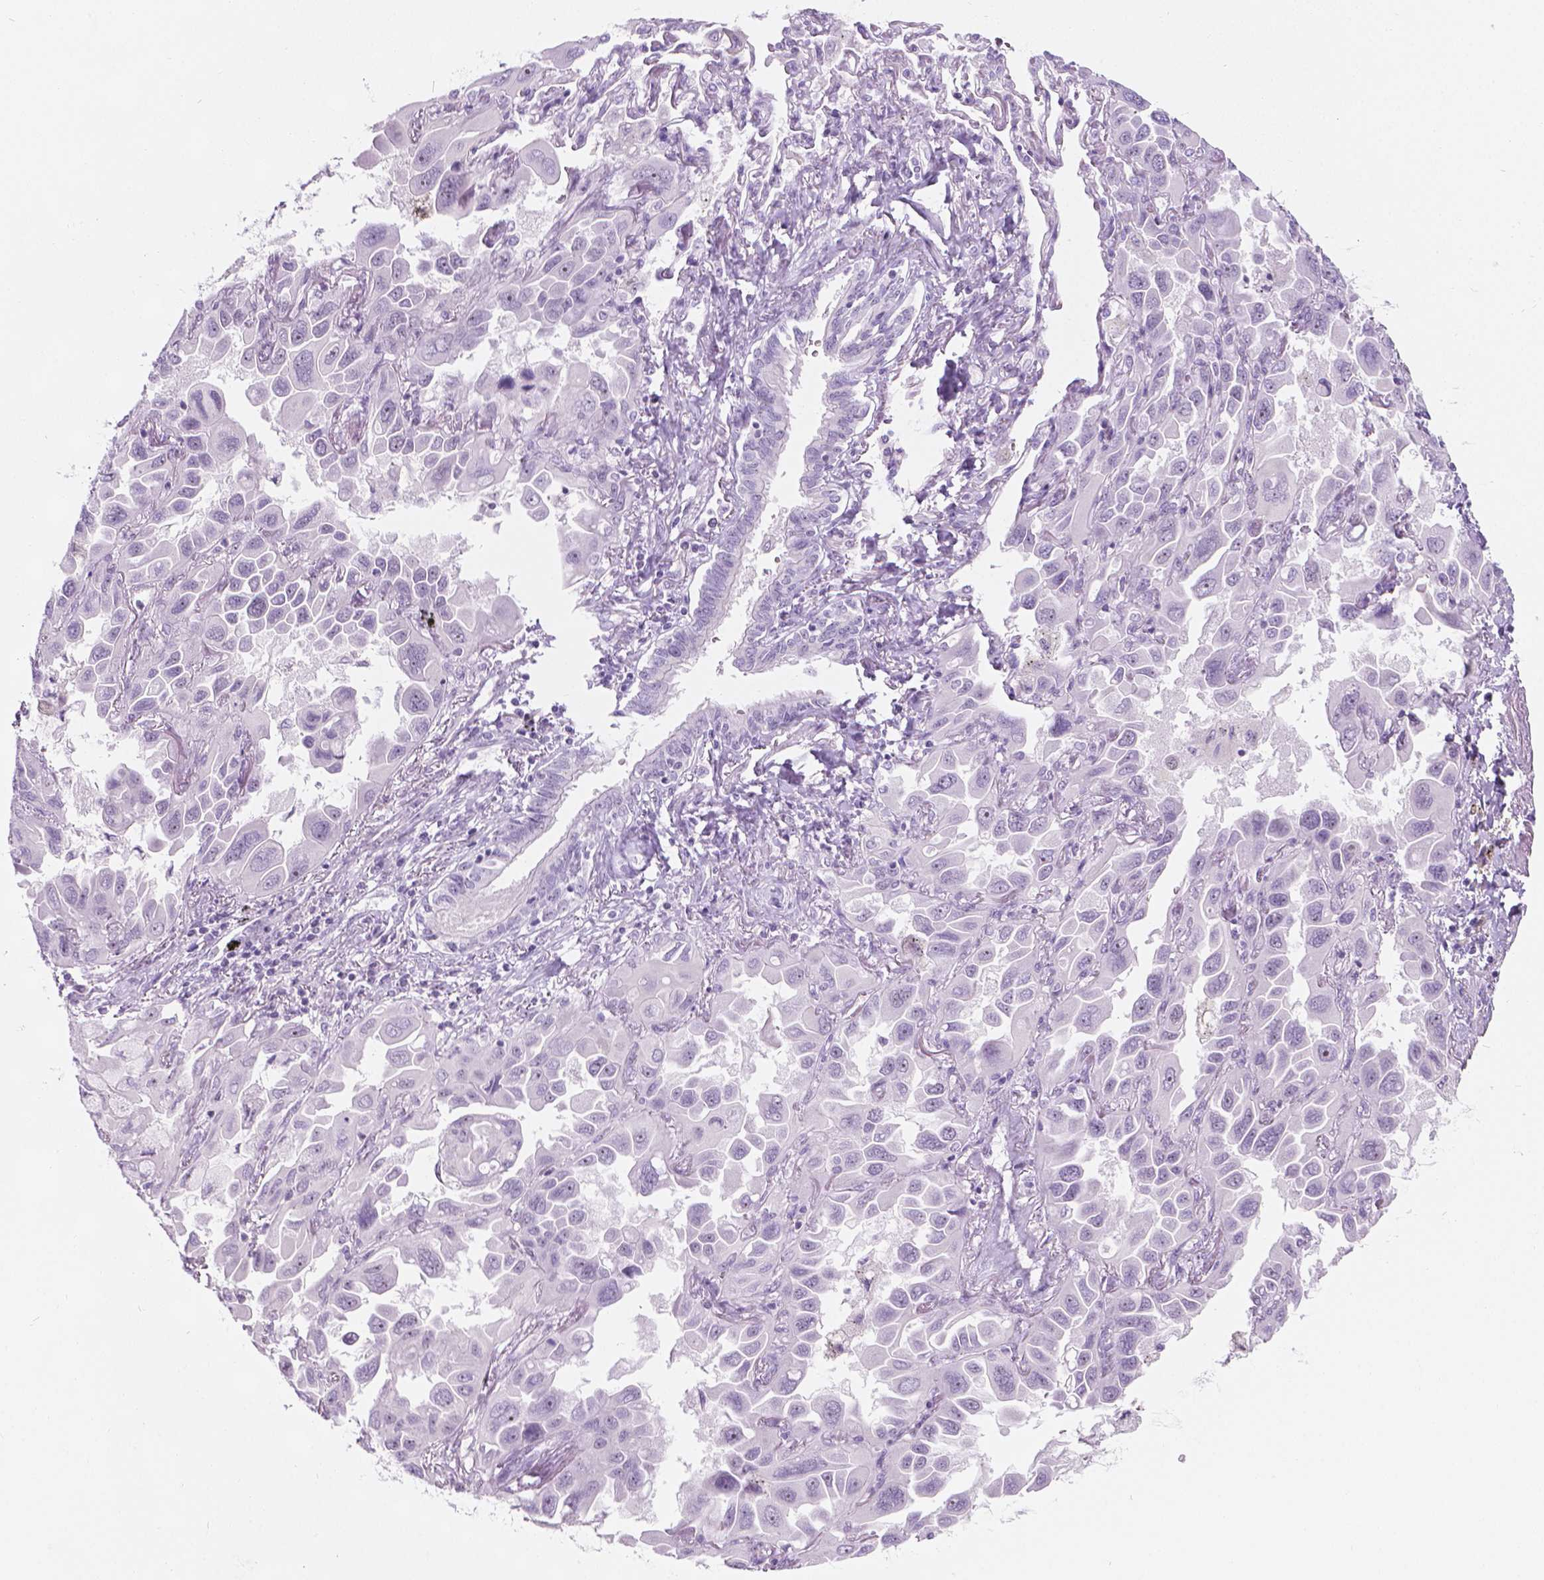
{"staining": {"intensity": "negative", "quantity": "none", "location": "none"}, "tissue": "lung cancer", "cell_type": "Tumor cells", "image_type": "cancer", "snomed": [{"axis": "morphology", "description": "Adenocarcinoma, NOS"}, {"axis": "topography", "description": "Lung"}], "caption": "Immunohistochemistry (IHC) of human adenocarcinoma (lung) displays no positivity in tumor cells.", "gene": "NOL7", "patient": {"sex": "male", "age": 64}}